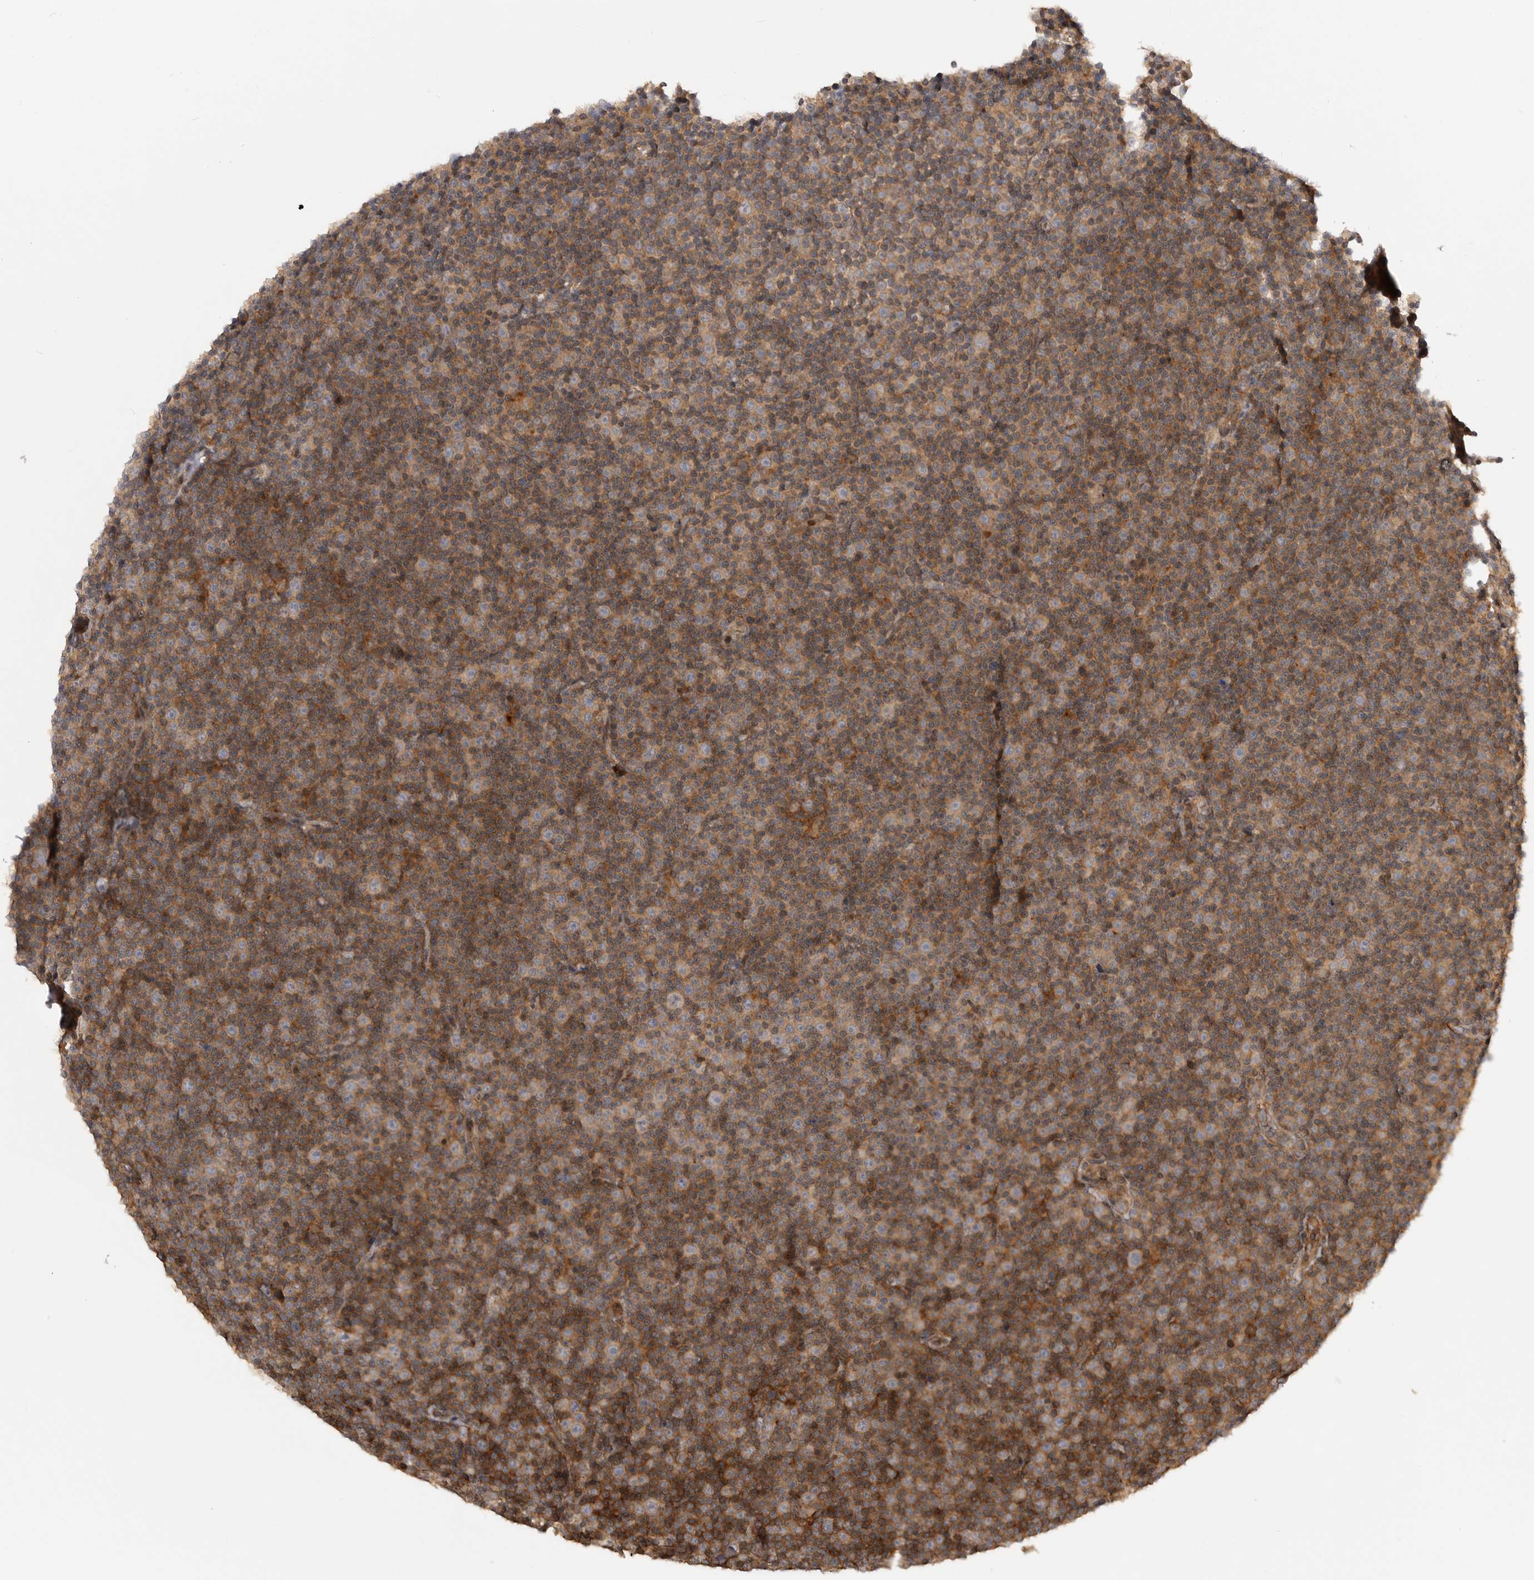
{"staining": {"intensity": "moderate", "quantity": ">75%", "location": "cytoplasmic/membranous"}, "tissue": "lymphoma", "cell_type": "Tumor cells", "image_type": "cancer", "snomed": [{"axis": "morphology", "description": "Malignant lymphoma, non-Hodgkin's type, Low grade"}, {"axis": "topography", "description": "Lymph node"}], "caption": "An immunohistochemistry micrograph of tumor tissue is shown. Protein staining in brown shows moderate cytoplasmic/membranous positivity in low-grade malignant lymphoma, non-Hodgkin's type within tumor cells.", "gene": "TRIM56", "patient": {"sex": "female", "age": 67}}